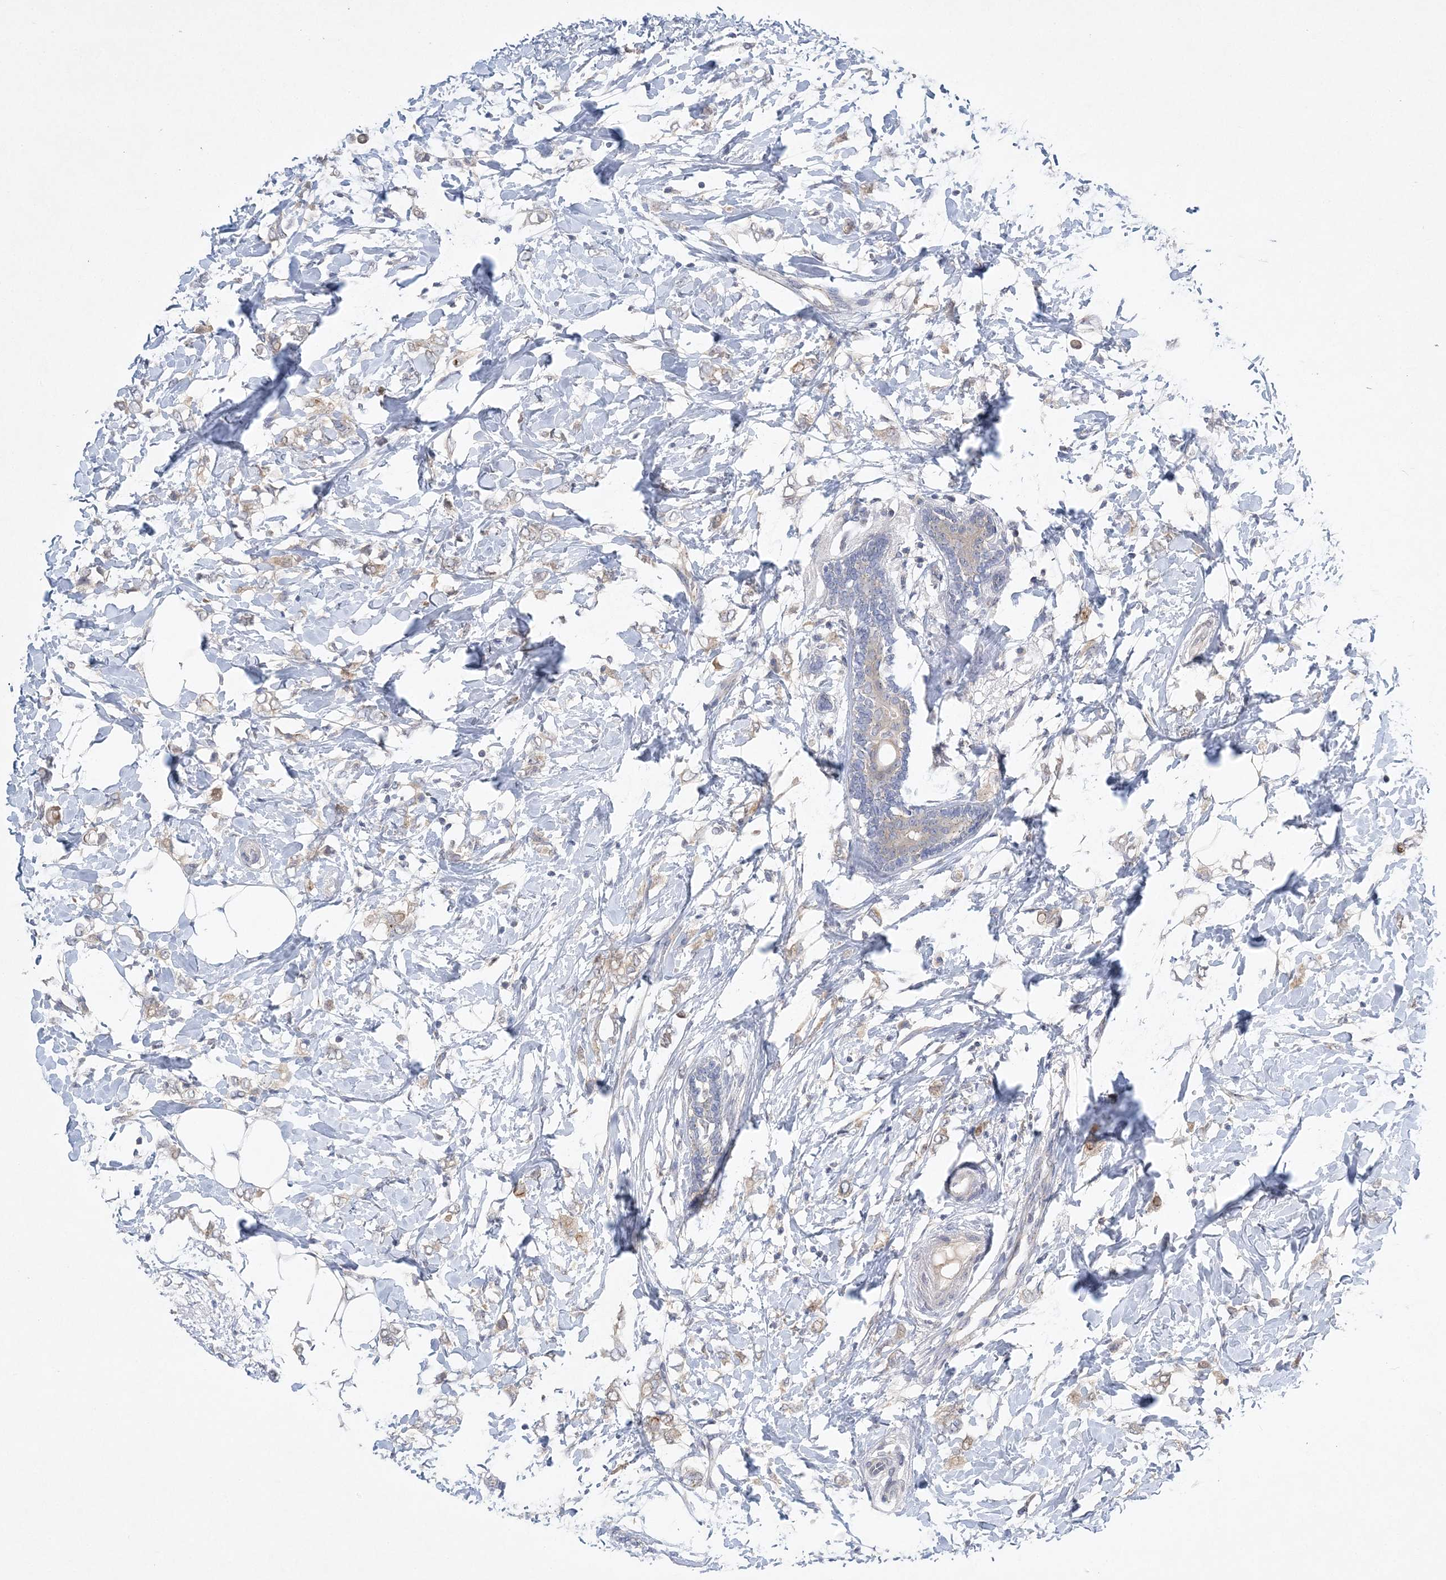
{"staining": {"intensity": "weak", "quantity": "<25%", "location": "cytoplasmic/membranous"}, "tissue": "breast cancer", "cell_type": "Tumor cells", "image_type": "cancer", "snomed": [{"axis": "morphology", "description": "Normal tissue, NOS"}, {"axis": "morphology", "description": "Lobular carcinoma"}, {"axis": "topography", "description": "Breast"}], "caption": "Immunohistochemical staining of breast cancer (lobular carcinoma) shows no significant expression in tumor cells. (DAB IHC with hematoxylin counter stain).", "gene": "ANKRD35", "patient": {"sex": "female", "age": 47}}